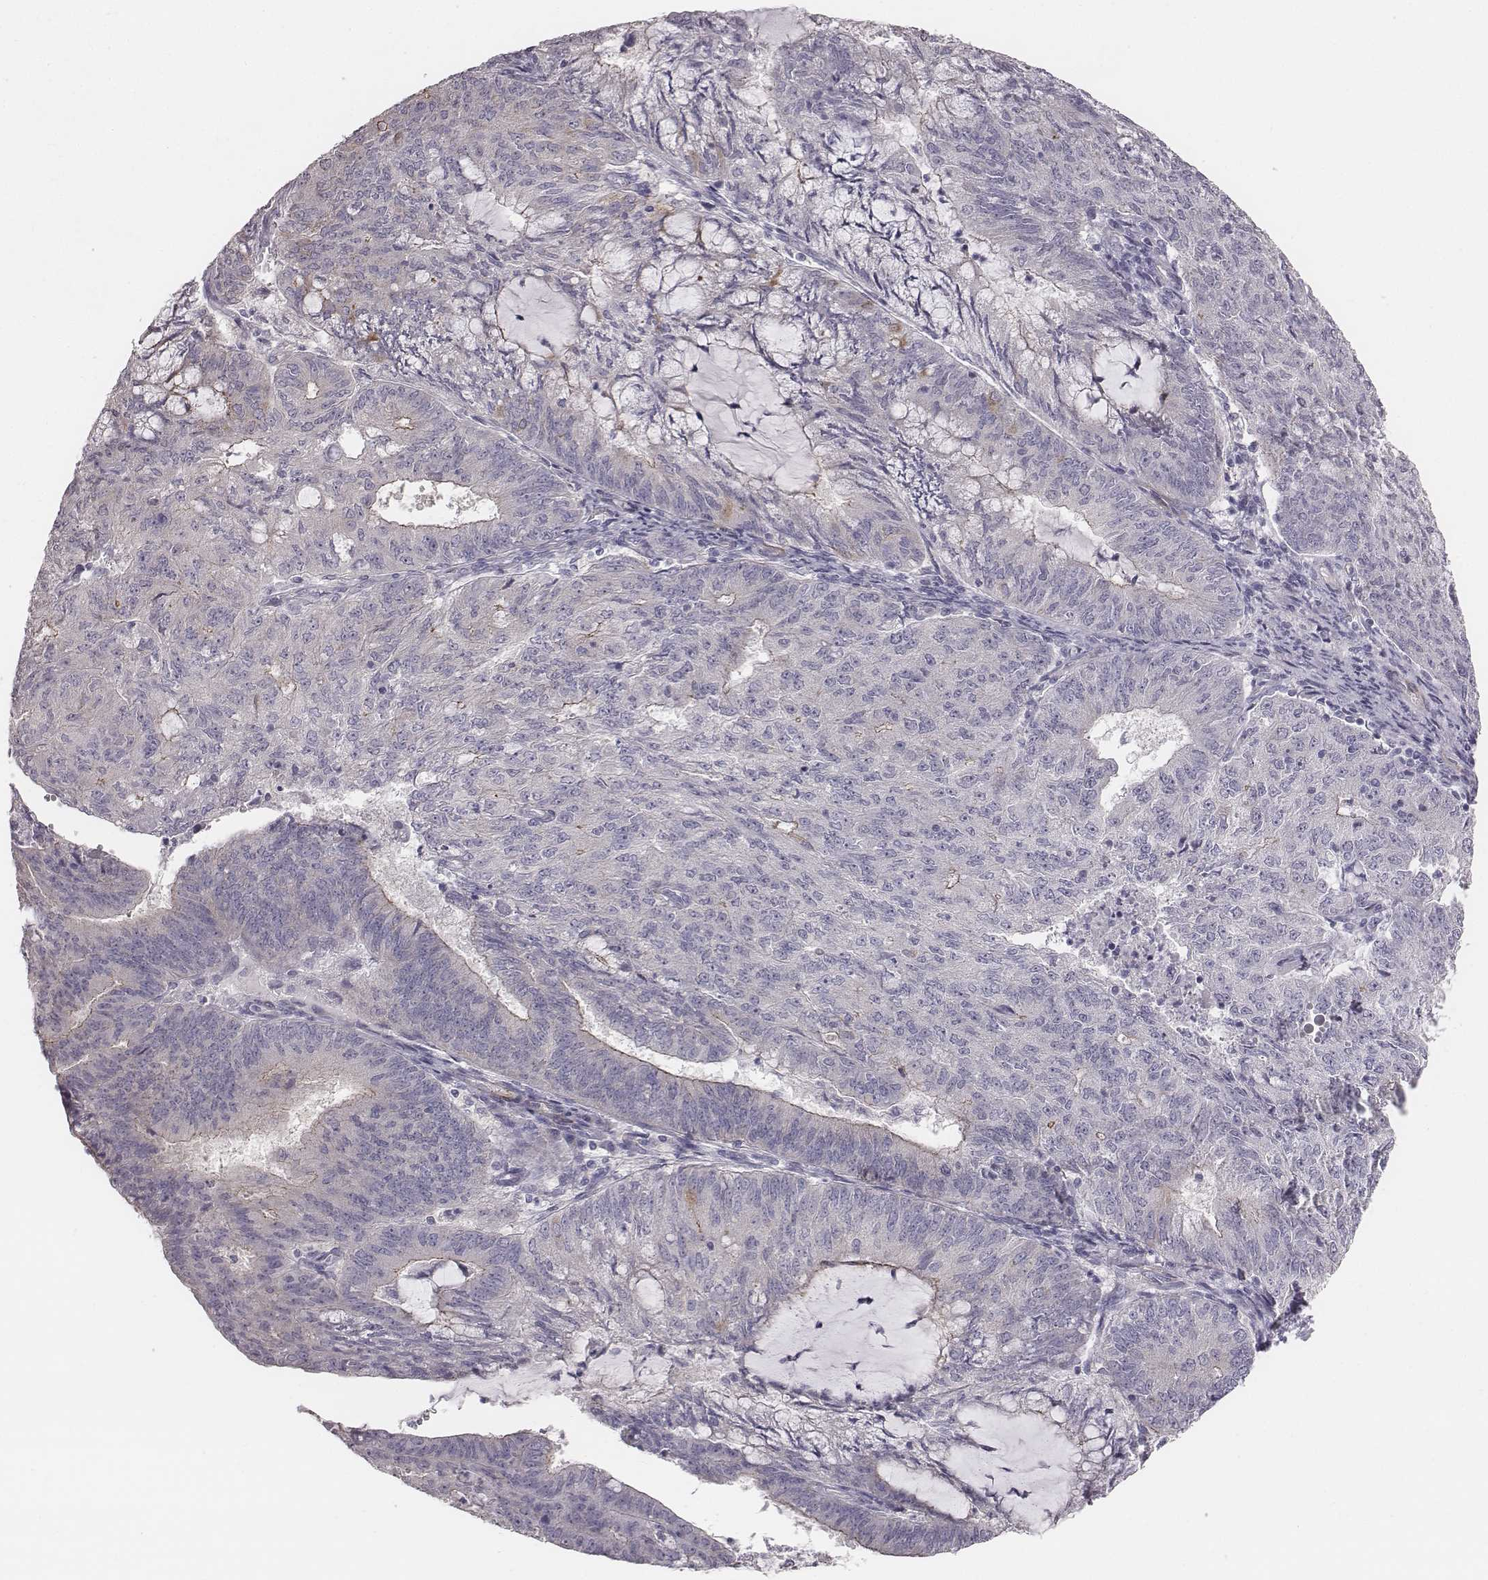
{"staining": {"intensity": "negative", "quantity": "none", "location": "none"}, "tissue": "endometrial cancer", "cell_type": "Tumor cells", "image_type": "cancer", "snomed": [{"axis": "morphology", "description": "Adenocarcinoma, NOS"}, {"axis": "topography", "description": "Endometrium"}], "caption": "Immunohistochemical staining of human adenocarcinoma (endometrial) shows no significant positivity in tumor cells.", "gene": "PRKCZ", "patient": {"sex": "female", "age": 82}}